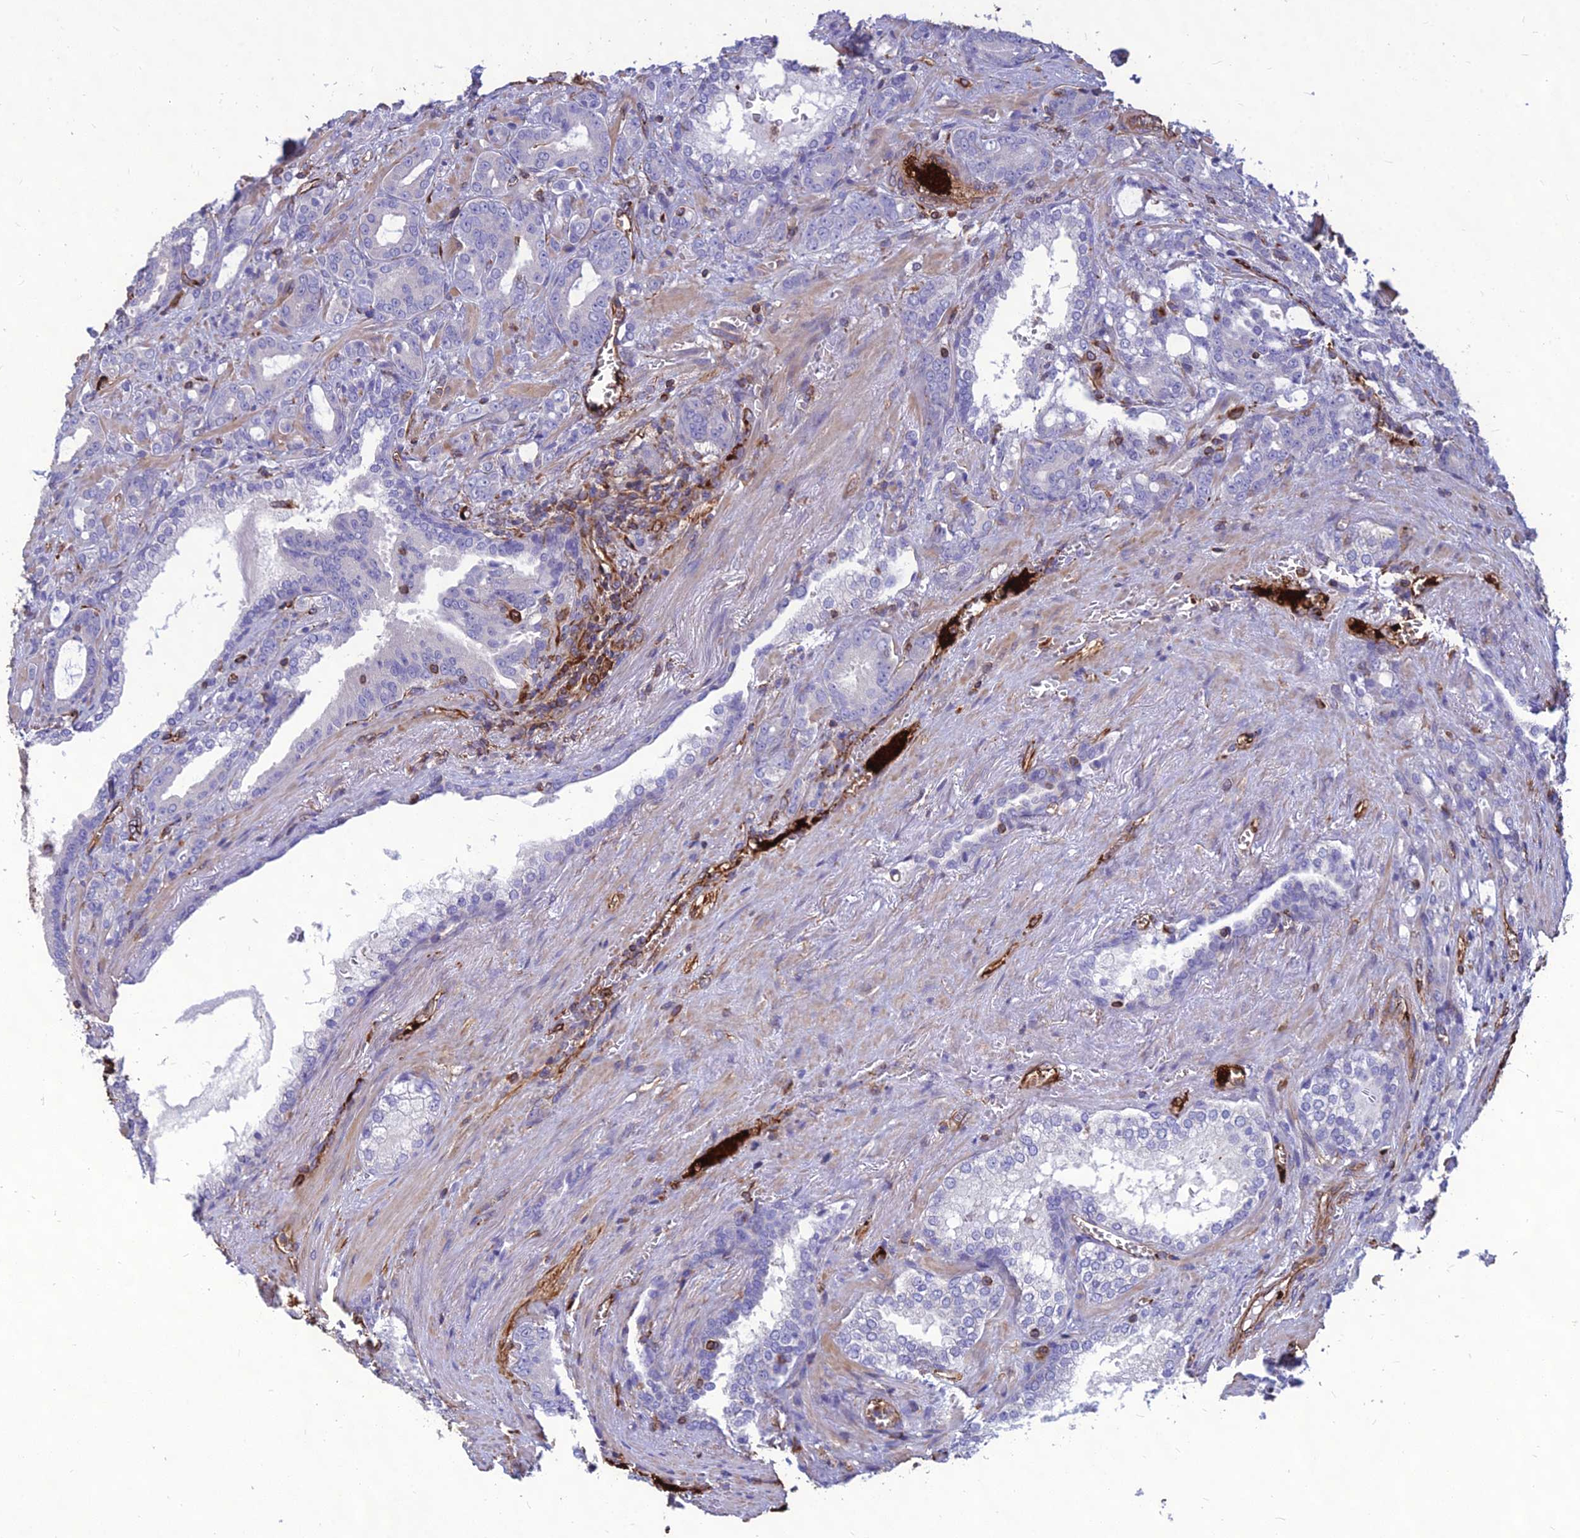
{"staining": {"intensity": "negative", "quantity": "none", "location": "none"}, "tissue": "prostate cancer", "cell_type": "Tumor cells", "image_type": "cancer", "snomed": [{"axis": "morphology", "description": "Adenocarcinoma, High grade"}, {"axis": "topography", "description": "Prostate"}], "caption": "Immunohistochemistry (IHC) micrograph of human high-grade adenocarcinoma (prostate) stained for a protein (brown), which exhibits no staining in tumor cells. The staining is performed using DAB (3,3'-diaminobenzidine) brown chromogen with nuclei counter-stained in using hematoxylin.", "gene": "PSMD11", "patient": {"sex": "male", "age": 72}}